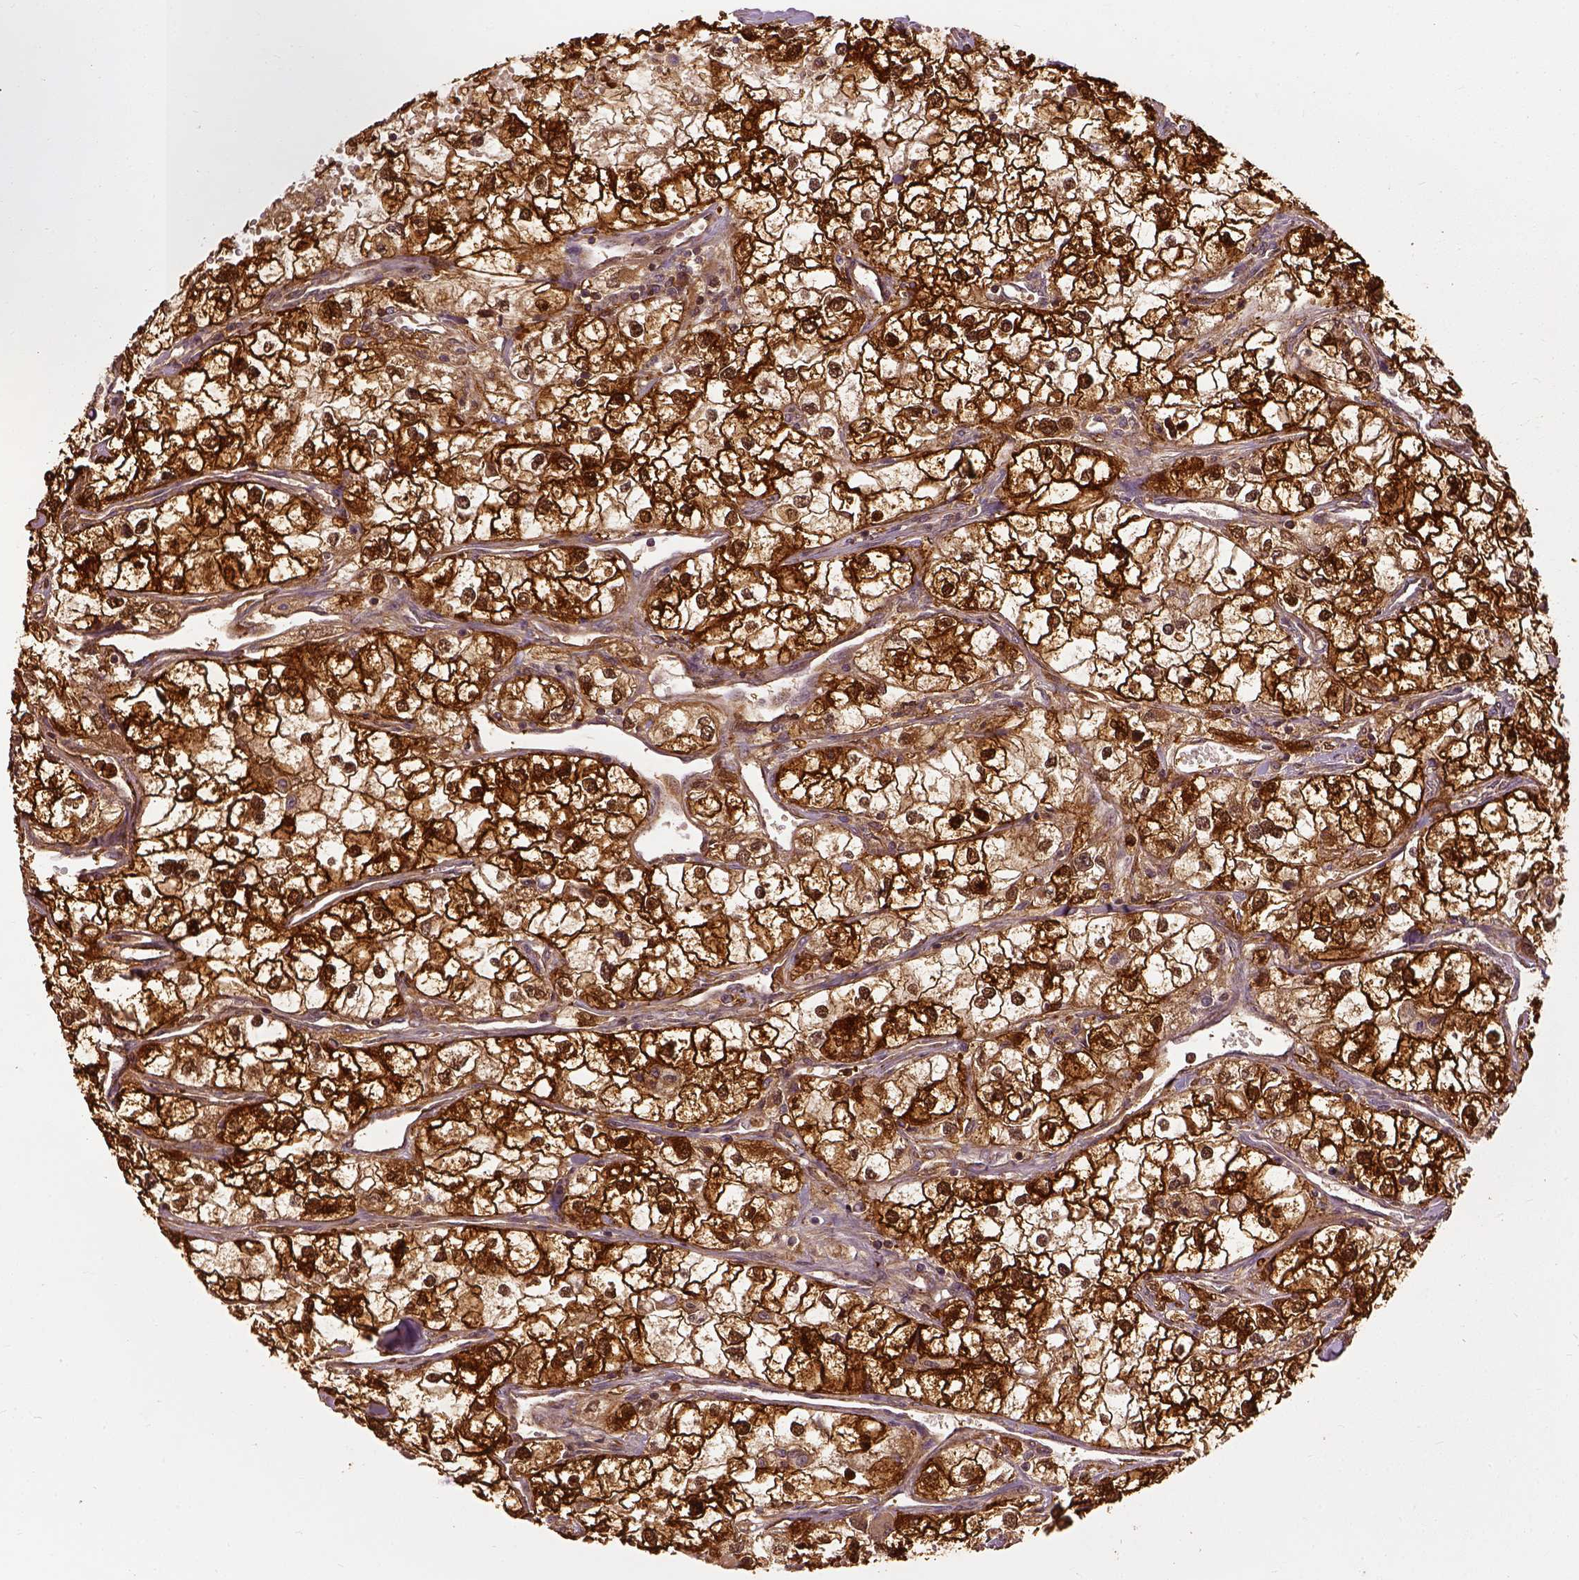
{"staining": {"intensity": "strong", "quantity": ">75%", "location": "cytoplasmic/membranous,nuclear"}, "tissue": "renal cancer", "cell_type": "Tumor cells", "image_type": "cancer", "snomed": [{"axis": "morphology", "description": "Adenocarcinoma, NOS"}, {"axis": "topography", "description": "Kidney"}], "caption": "Immunohistochemical staining of human renal adenocarcinoma displays high levels of strong cytoplasmic/membranous and nuclear staining in approximately >75% of tumor cells. Immunohistochemistry (ihc) stains the protein of interest in brown and the nuclei are stained blue.", "gene": "GPI", "patient": {"sex": "male", "age": 59}}